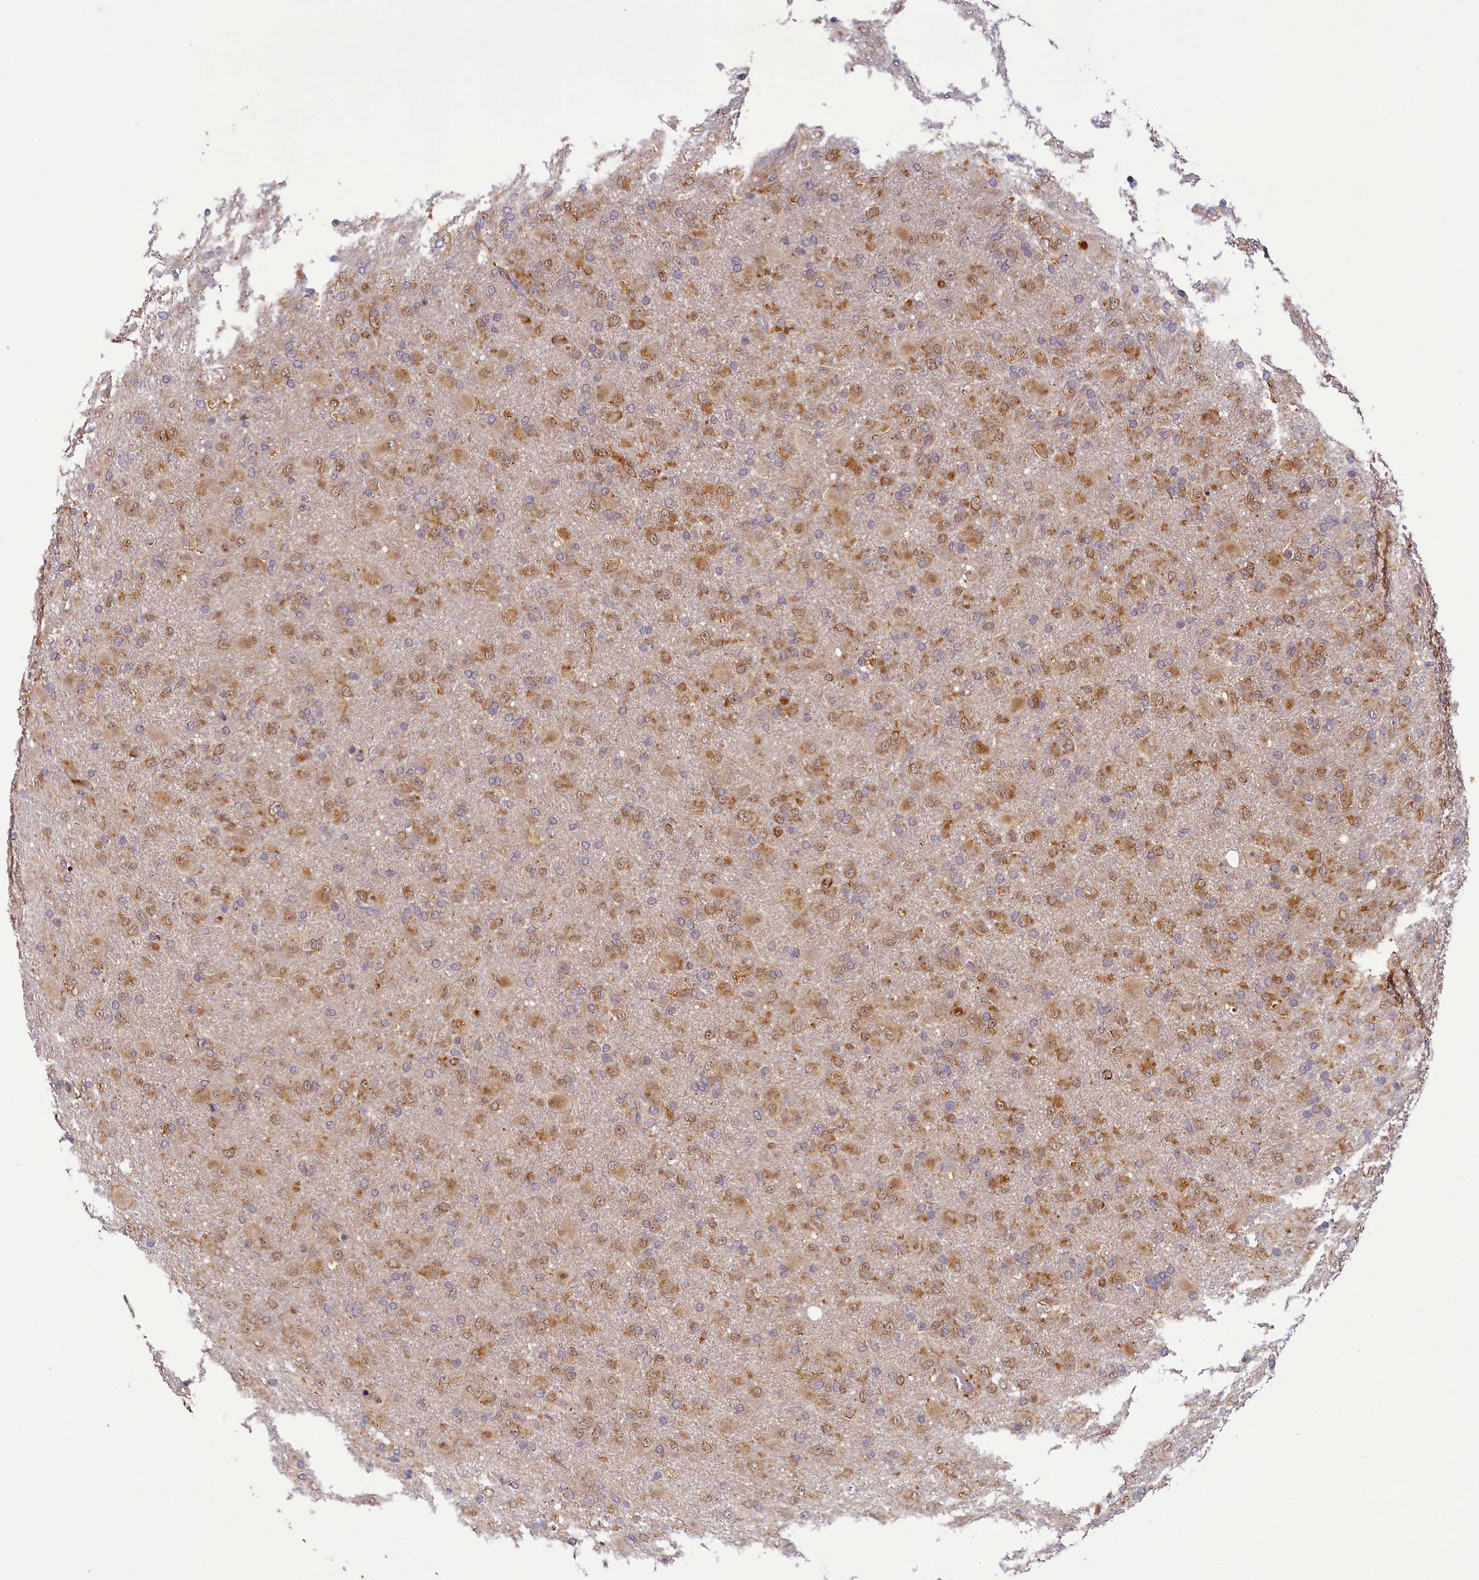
{"staining": {"intensity": "moderate", "quantity": ">75%", "location": "cytoplasmic/membranous"}, "tissue": "glioma", "cell_type": "Tumor cells", "image_type": "cancer", "snomed": [{"axis": "morphology", "description": "Glioma, malignant, Low grade"}, {"axis": "topography", "description": "Brain"}], "caption": "About >75% of tumor cells in malignant glioma (low-grade) exhibit moderate cytoplasmic/membranous protein staining as visualized by brown immunohistochemical staining.", "gene": "TMEM39A", "patient": {"sex": "male", "age": 65}}